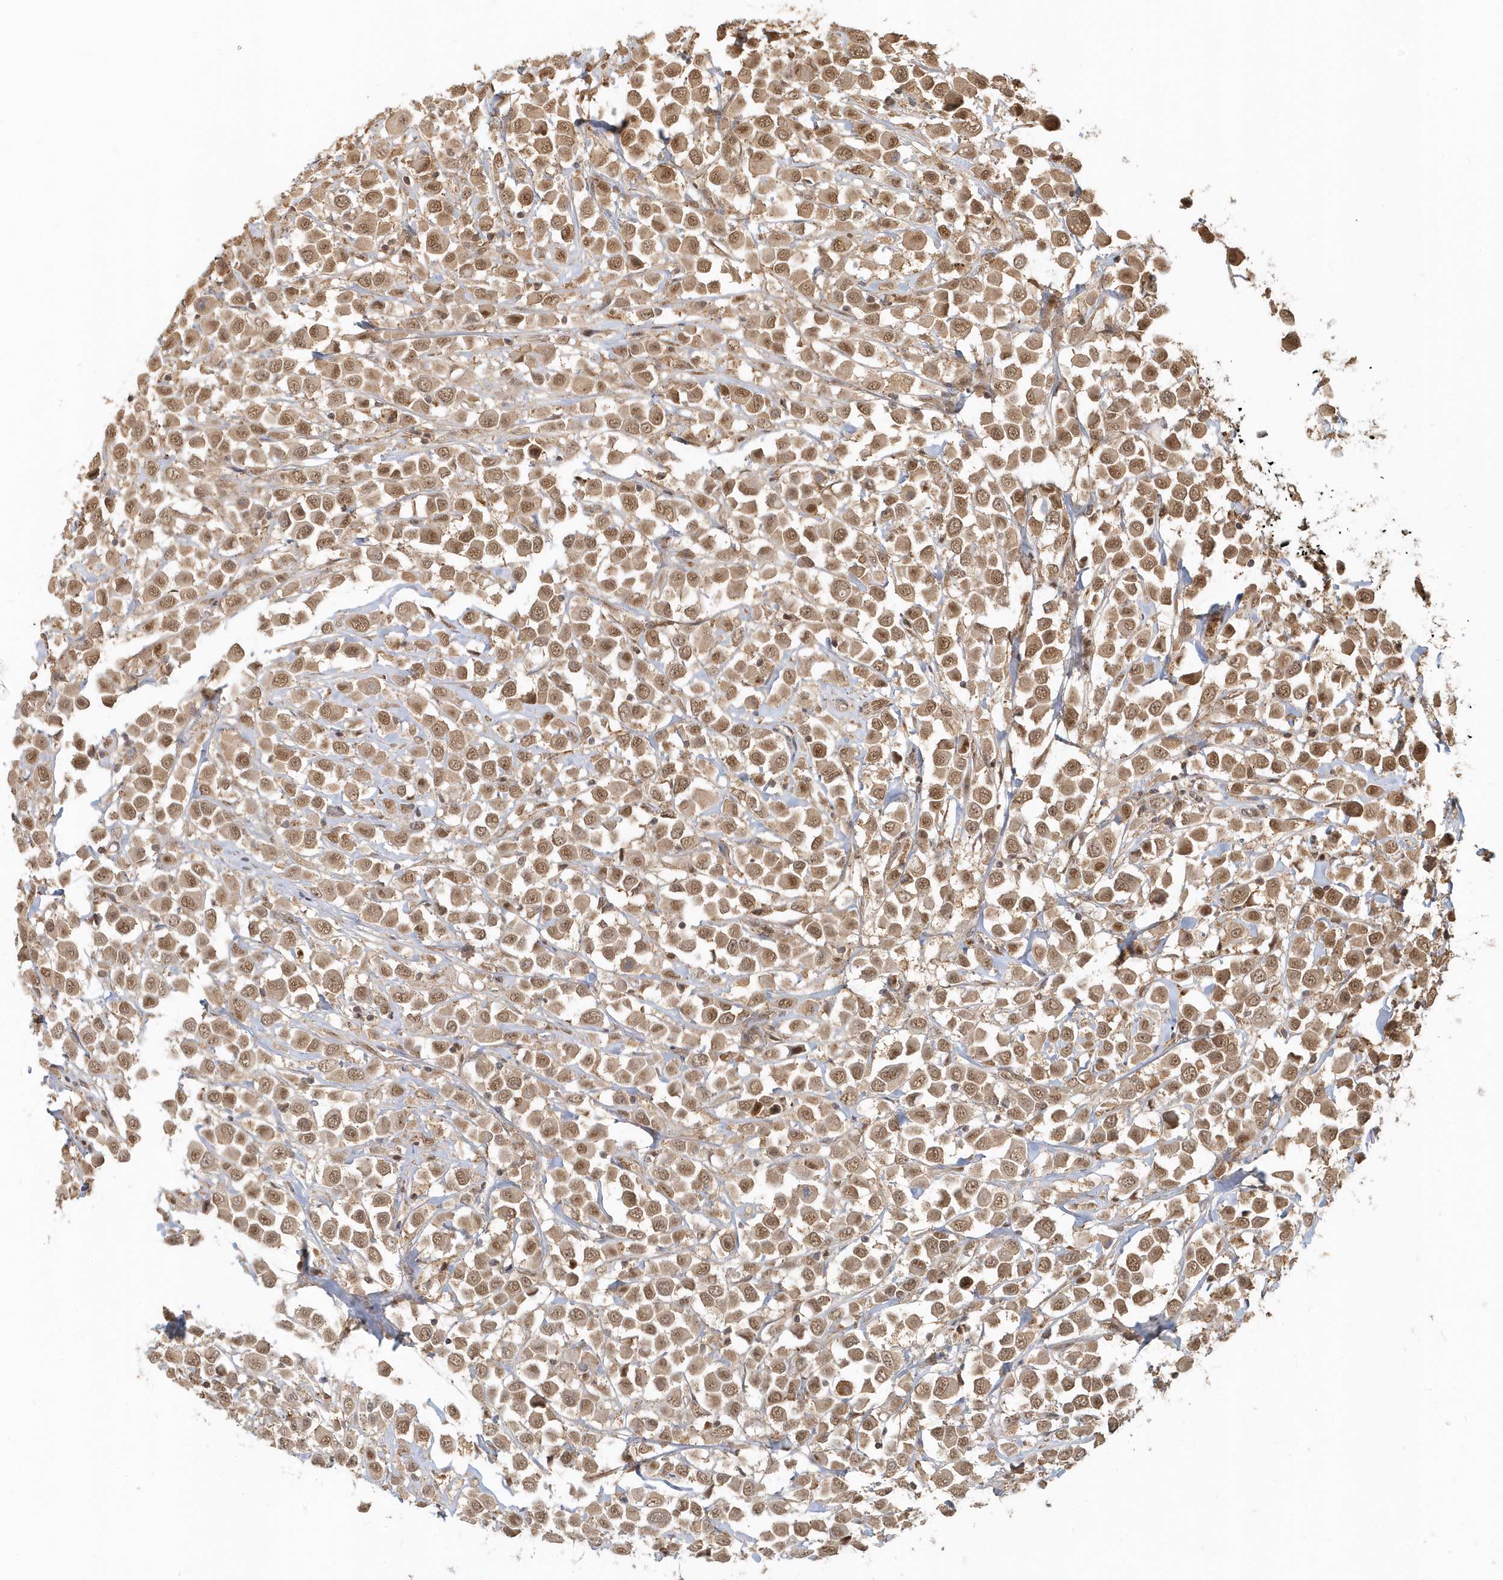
{"staining": {"intensity": "moderate", "quantity": ">75%", "location": "cytoplasmic/membranous,nuclear"}, "tissue": "breast cancer", "cell_type": "Tumor cells", "image_type": "cancer", "snomed": [{"axis": "morphology", "description": "Duct carcinoma"}, {"axis": "topography", "description": "Breast"}], "caption": "Breast cancer (invasive ductal carcinoma) tissue reveals moderate cytoplasmic/membranous and nuclear expression in about >75% of tumor cells", "gene": "PSMD6", "patient": {"sex": "female", "age": 61}}